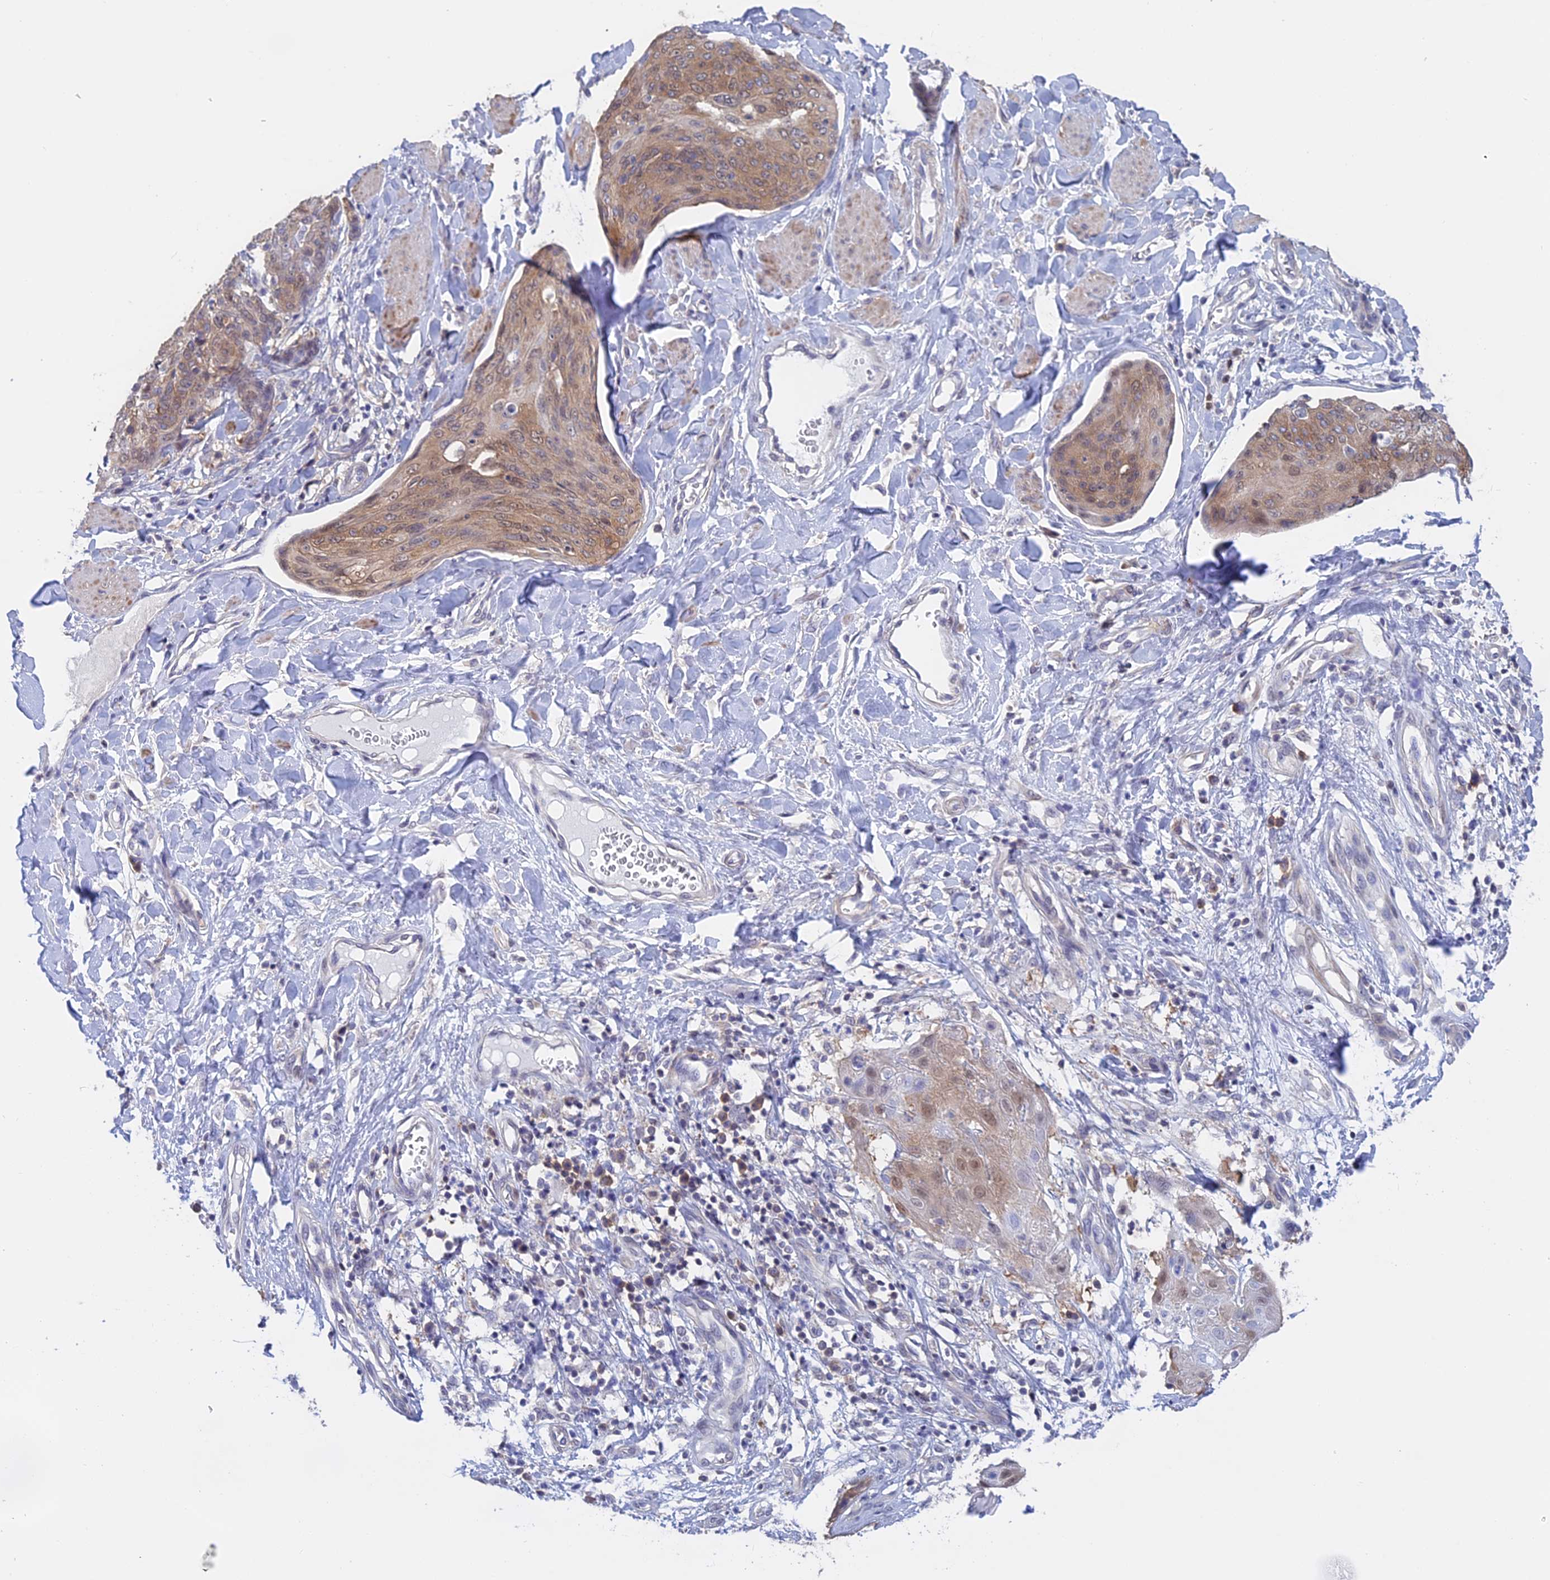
{"staining": {"intensity": "weak", "quantity": "25%-75%", "location": "cytoplasmic/membranous,nuclear"}, "tissue": "skin cancer", "cell_type": "Tumor cells", "image_type": "cancer", "snomed": [{"axis": "morphology", "description": "Squamous cell carcinoma, NOS"}, {"axis": "topography", "description": "Skin"}, {"axis": "topography", "description": "Vulva"}], "caption": "Immunohistochemical staining of skin cancer (squamous cell carcinoma) demonstrates low levels of weak cytoplasmic/membranous and nuclear protein staining in approximately 25%-75% of tumor cells.", "gene": "STUB1", "patient": {"sex": "female", "age": 85}}